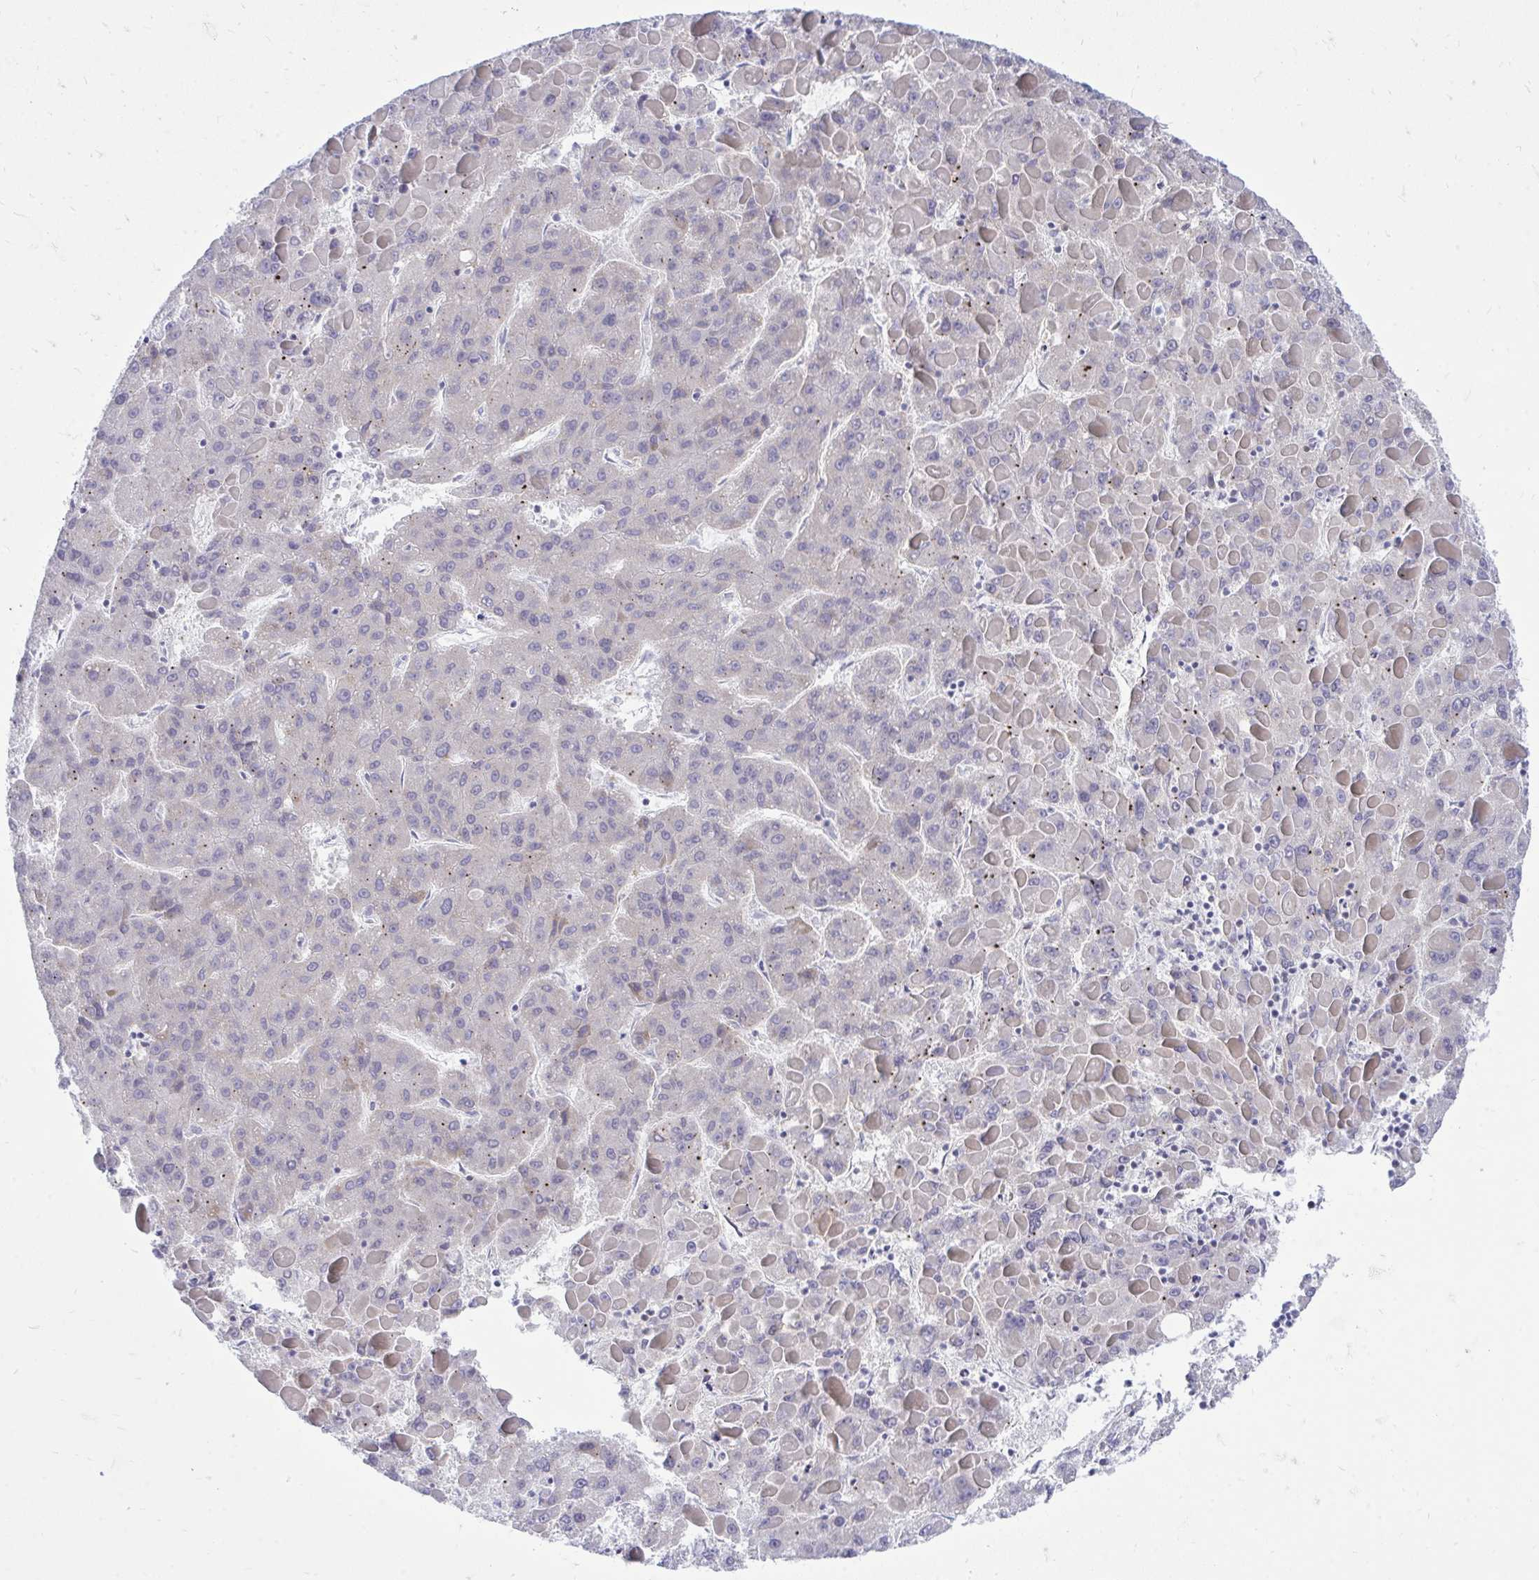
{"staining": {"intensity": "negative", "quantity": "none", "location": "none"}, "tissue": "liver cancer", "cell_type": "Tumor cells", "image_type": "cancer", "snomed": [{"axis": "morphology", "description": "Carcinoma, Hepatocellular, NOS"}, {"axis": "topography", "description": "Liver"}], "caption": "Protein analysis of hepatocellular carcinoma (liver) displays no significant staining in tumor cells.", "gene": "GABRA1", "patient": {"sex": "female", "age": 82}}